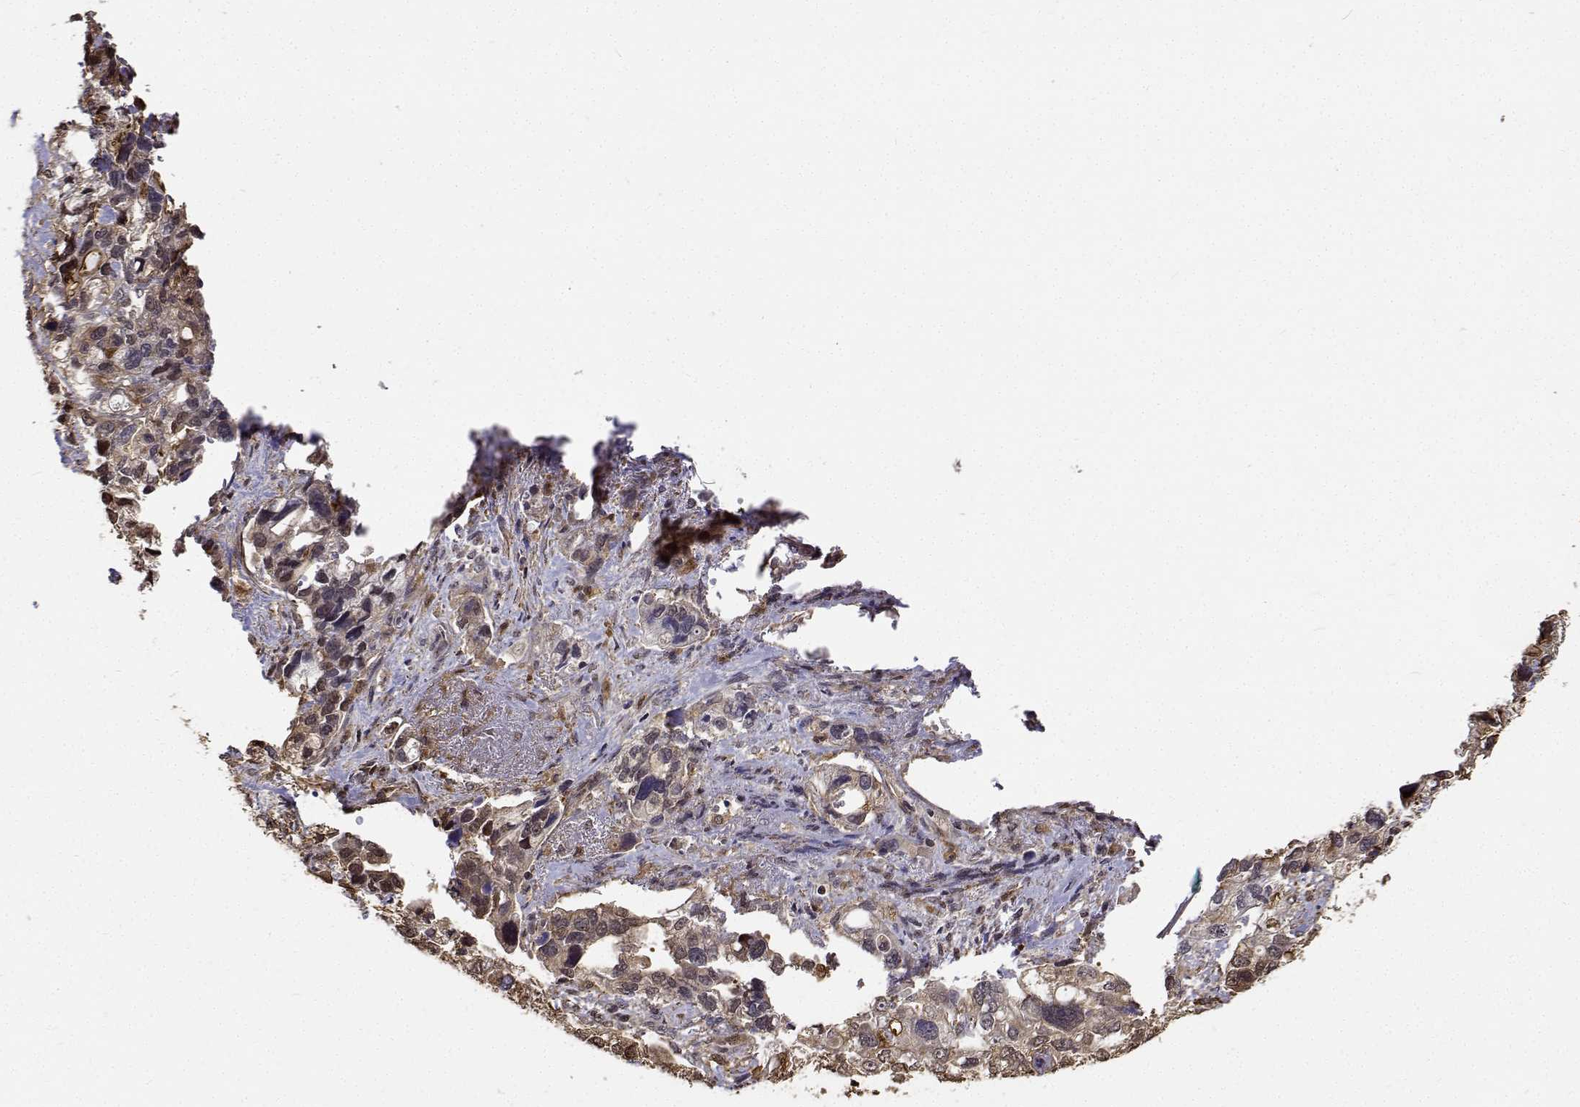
{"staining": {"intensity": "strong", "quantity": ">75%", "location": "cytoplasmic/membranous"}, "tissue": "stomach cancer", "cell_type": "Tumor cells", "image_type": "cancer", "snomed": [{"axis": "morphology", "description": "Adenocarcinoma, NOS"}, {"axis": "topography", "description": "Stomach, upper"}], "caption": "DAB immunohistochemical staining of human stomach cancer demonstrates strong cytoplasmic/membranous protein staining in approximately >75% of tumor cells.", "gene": "PCID2", "patient": {"sex": "female", "age": 81}}